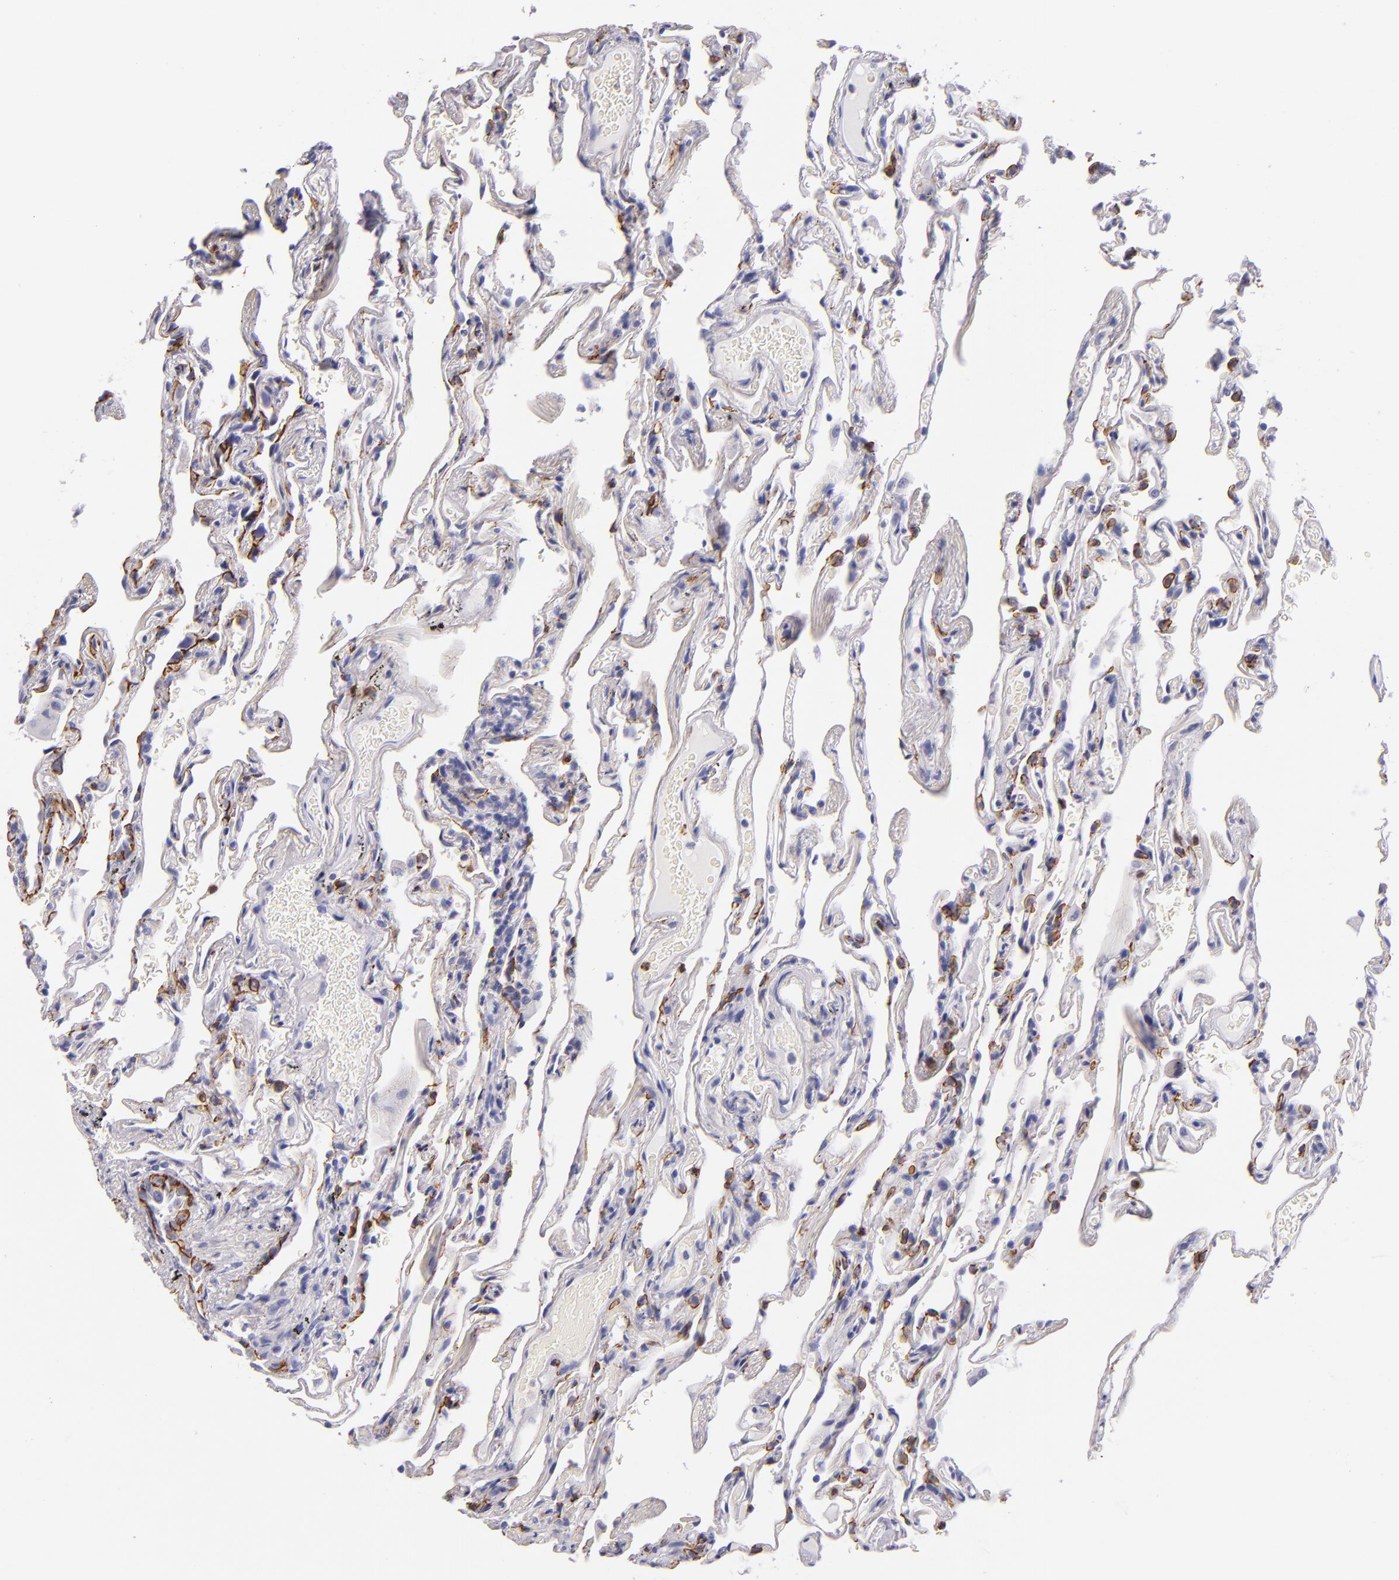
{"staining": {"intensity": "moderate", "quantity": "25%-75%", "location": "cytoplasmic/membranous"}, "tissue": "lung", "cell_type": "Alveolar cells", "image_type": "normal", "snomed": [{"axis": "morphology", "description": "Normal tissue, NOS"}, {"axis": "morphology", "description": "Inflammation, NOS"}, {"axis": "topography", "description": "Lung"}], "caption": "Immunohistochemistry (IHC) photomicrograph of normal human lung stained for a protein (brown), which reveals medium levels of moderate cytoplasmic/membranous staining in about 25%-75% of alveolar cells.", "gene": "CDH3", "patient": {"sex": "male", "age": 69}}